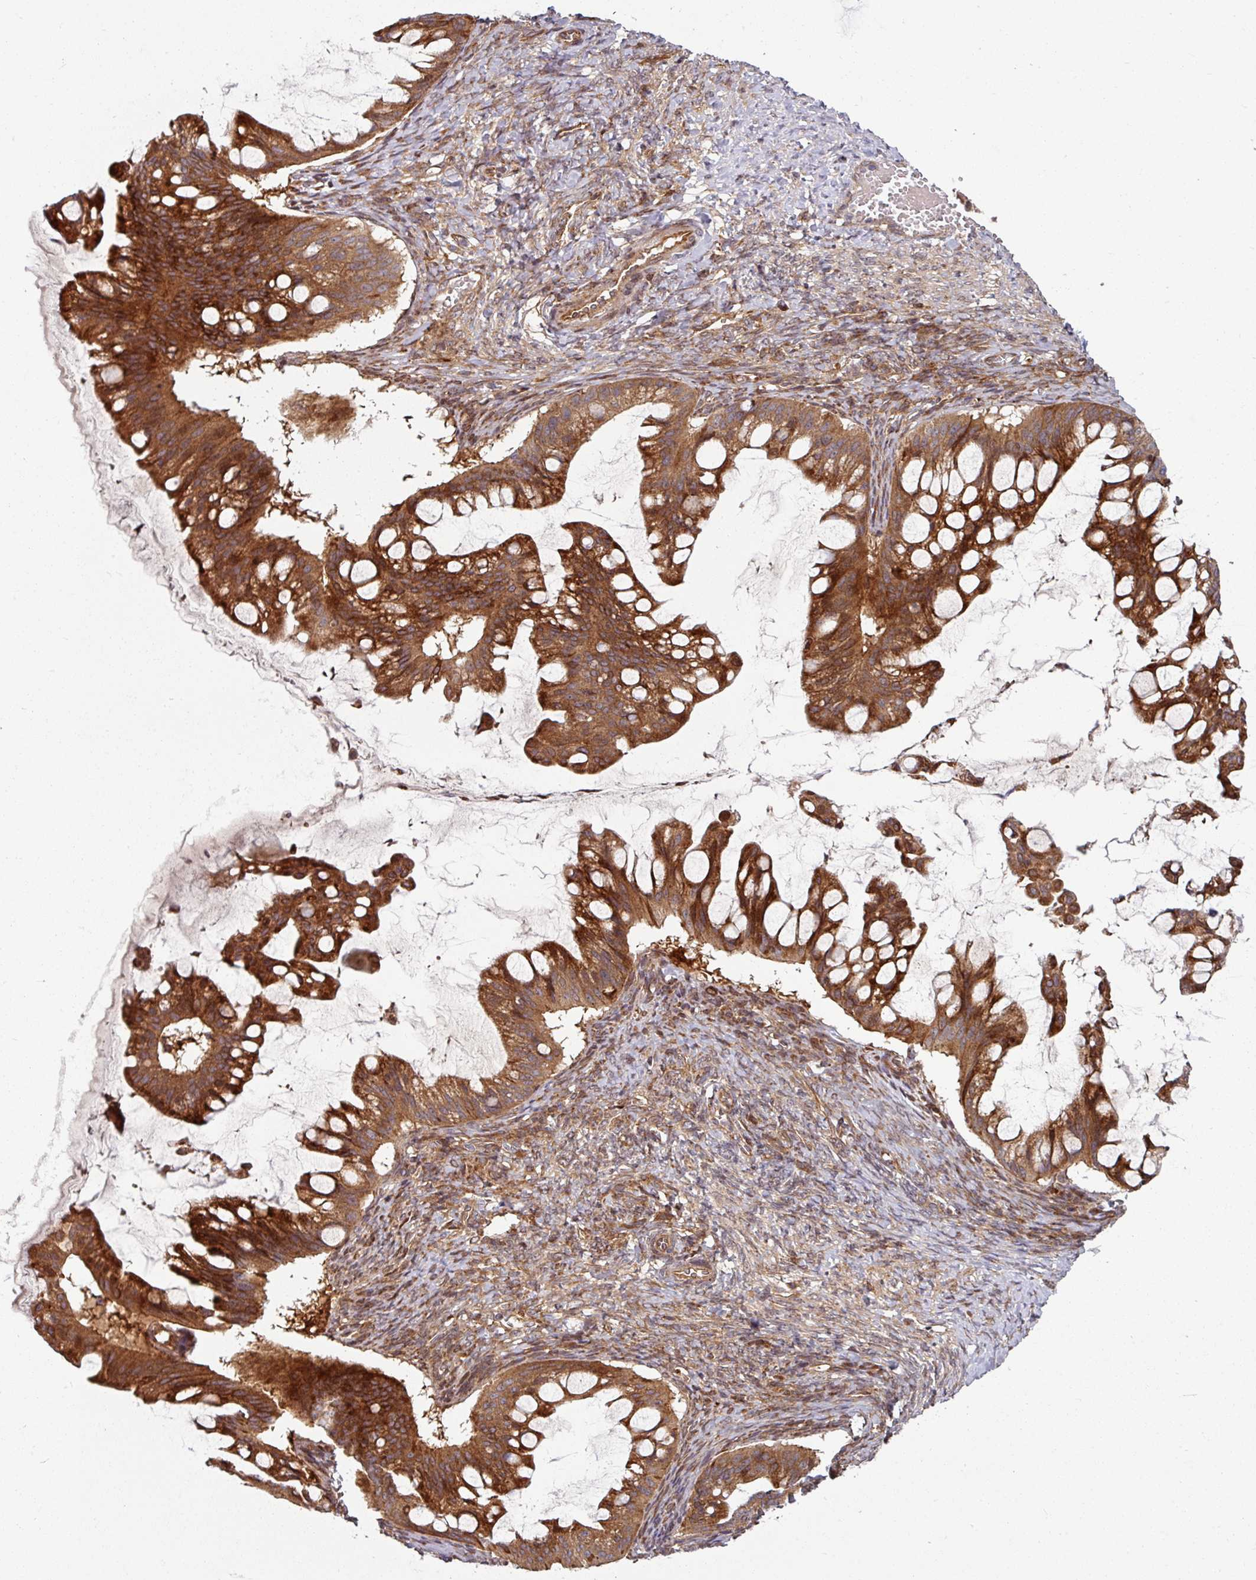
{"staining": {"intensity": "strong", "quantity": ">75%", "location": "cytoplasmic/membranous"}, "tissue": "ovarian cancer", "cell_type": "Tumor cells", "image_type": "cancer", "snomed": [{"axis": "morphology", "description": "Cystadenocarcinoma, mucinous, NOS"}, {"axis": "topography", "description": "Ovary"}], "caption": "Protein staining by IHC displays strong cytoplasmic/membranous staining in about >75% of tumor cells in ovarian cancer.", "gene": "RAB5A", "patient": {"sex": "female", "age": 73}}